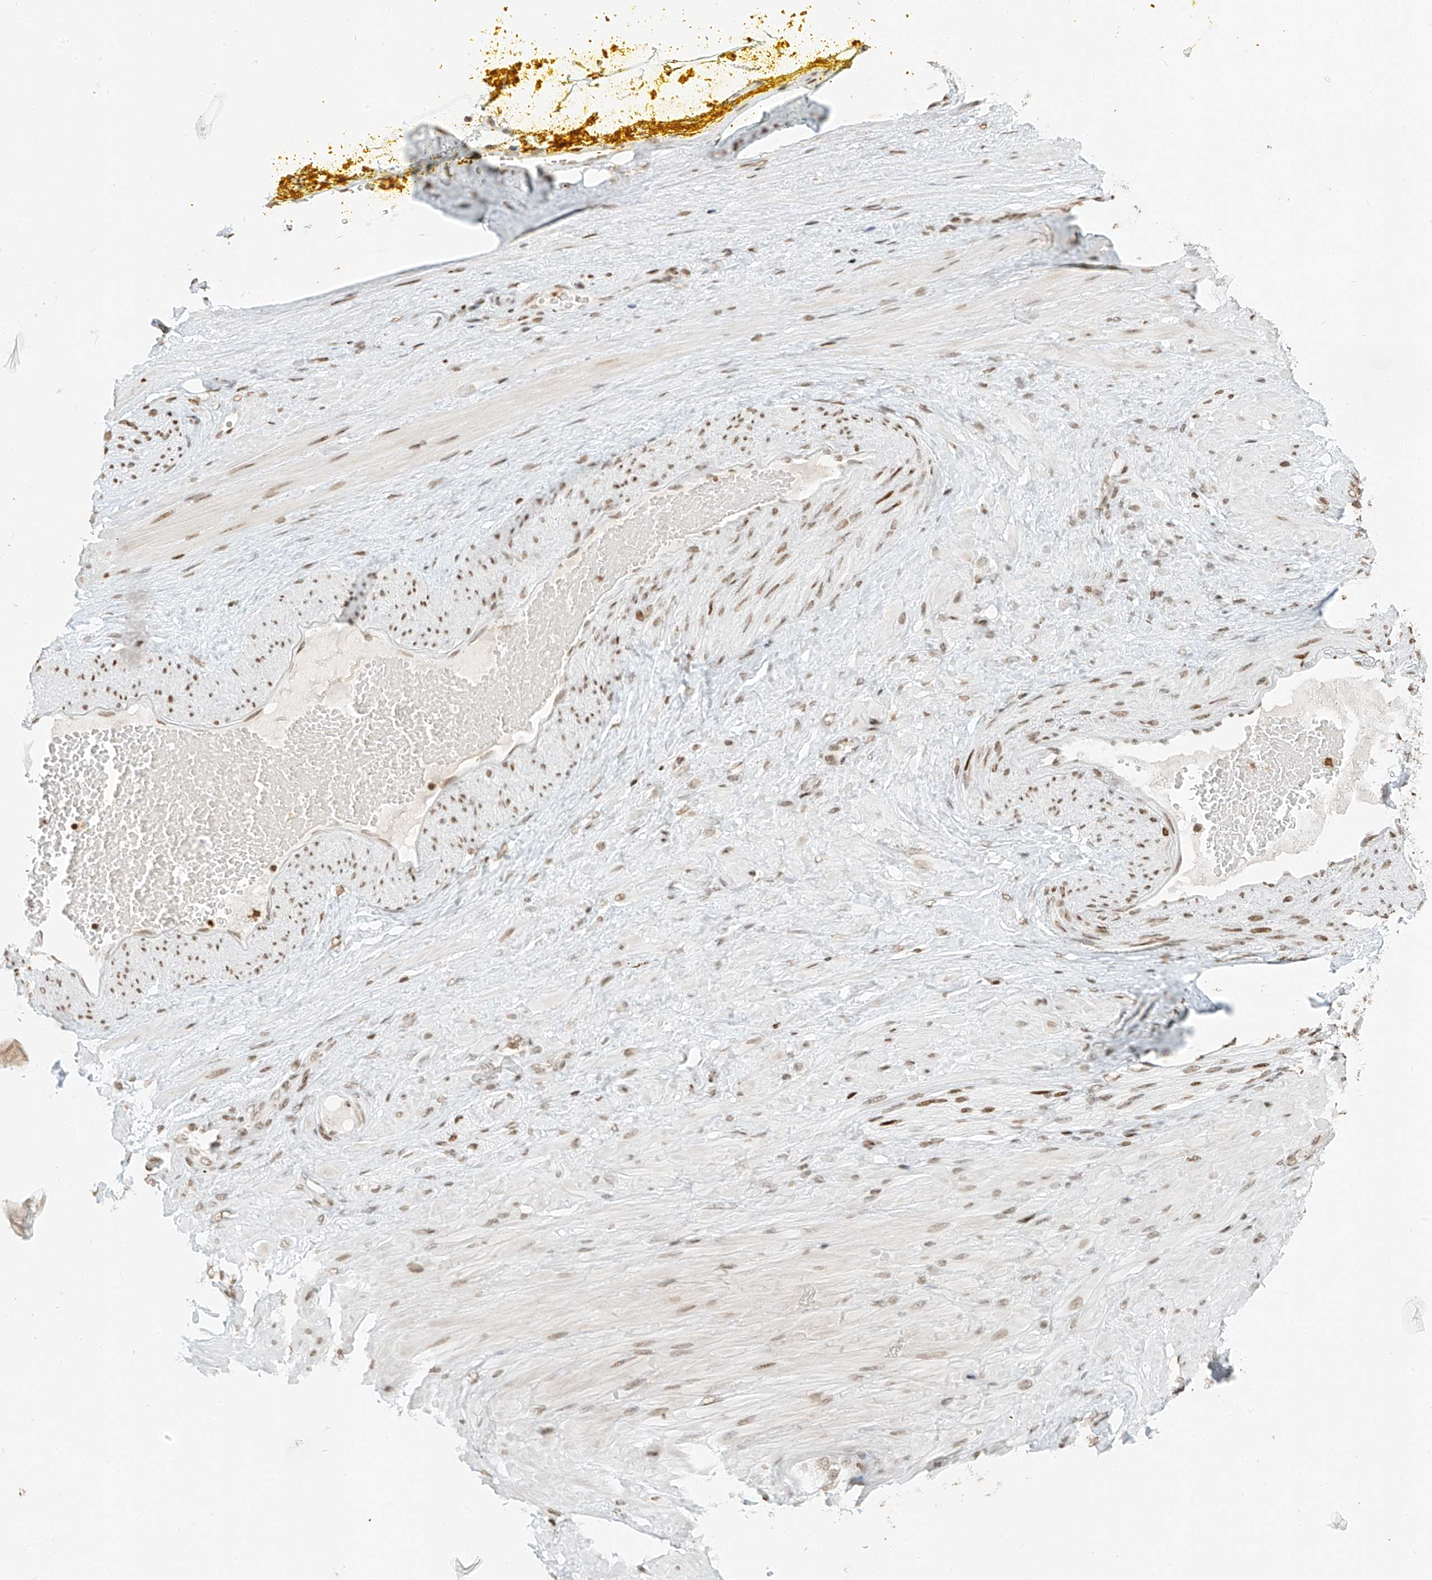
{"staining": {"intensity": "negative", "quantity": "none", "location": "none"}, "tissue": "adipose tissue", "cell_type": "Adipocytes", "image_type": "normal", "snomed": [{"axis": "morphology", "description": "Normal tissue, NOS"}, {"axis": "morphology", "description": "Adenocarcinoma, Low grade"}, {"axis": "topography", "description": "Prostate"}, {"axis": "topography", "description": "Peripheral nerve tissue"}], "caption": "Adipocytes are negative for protein expression in benign human adipose tissue. (Stains: DAB IHC with hematoxylin counter stain, Microscopy: brightfield microscopy at high magnification).", "gene": "C17orf58", "patient": {"sex": "male", "age": 63}}